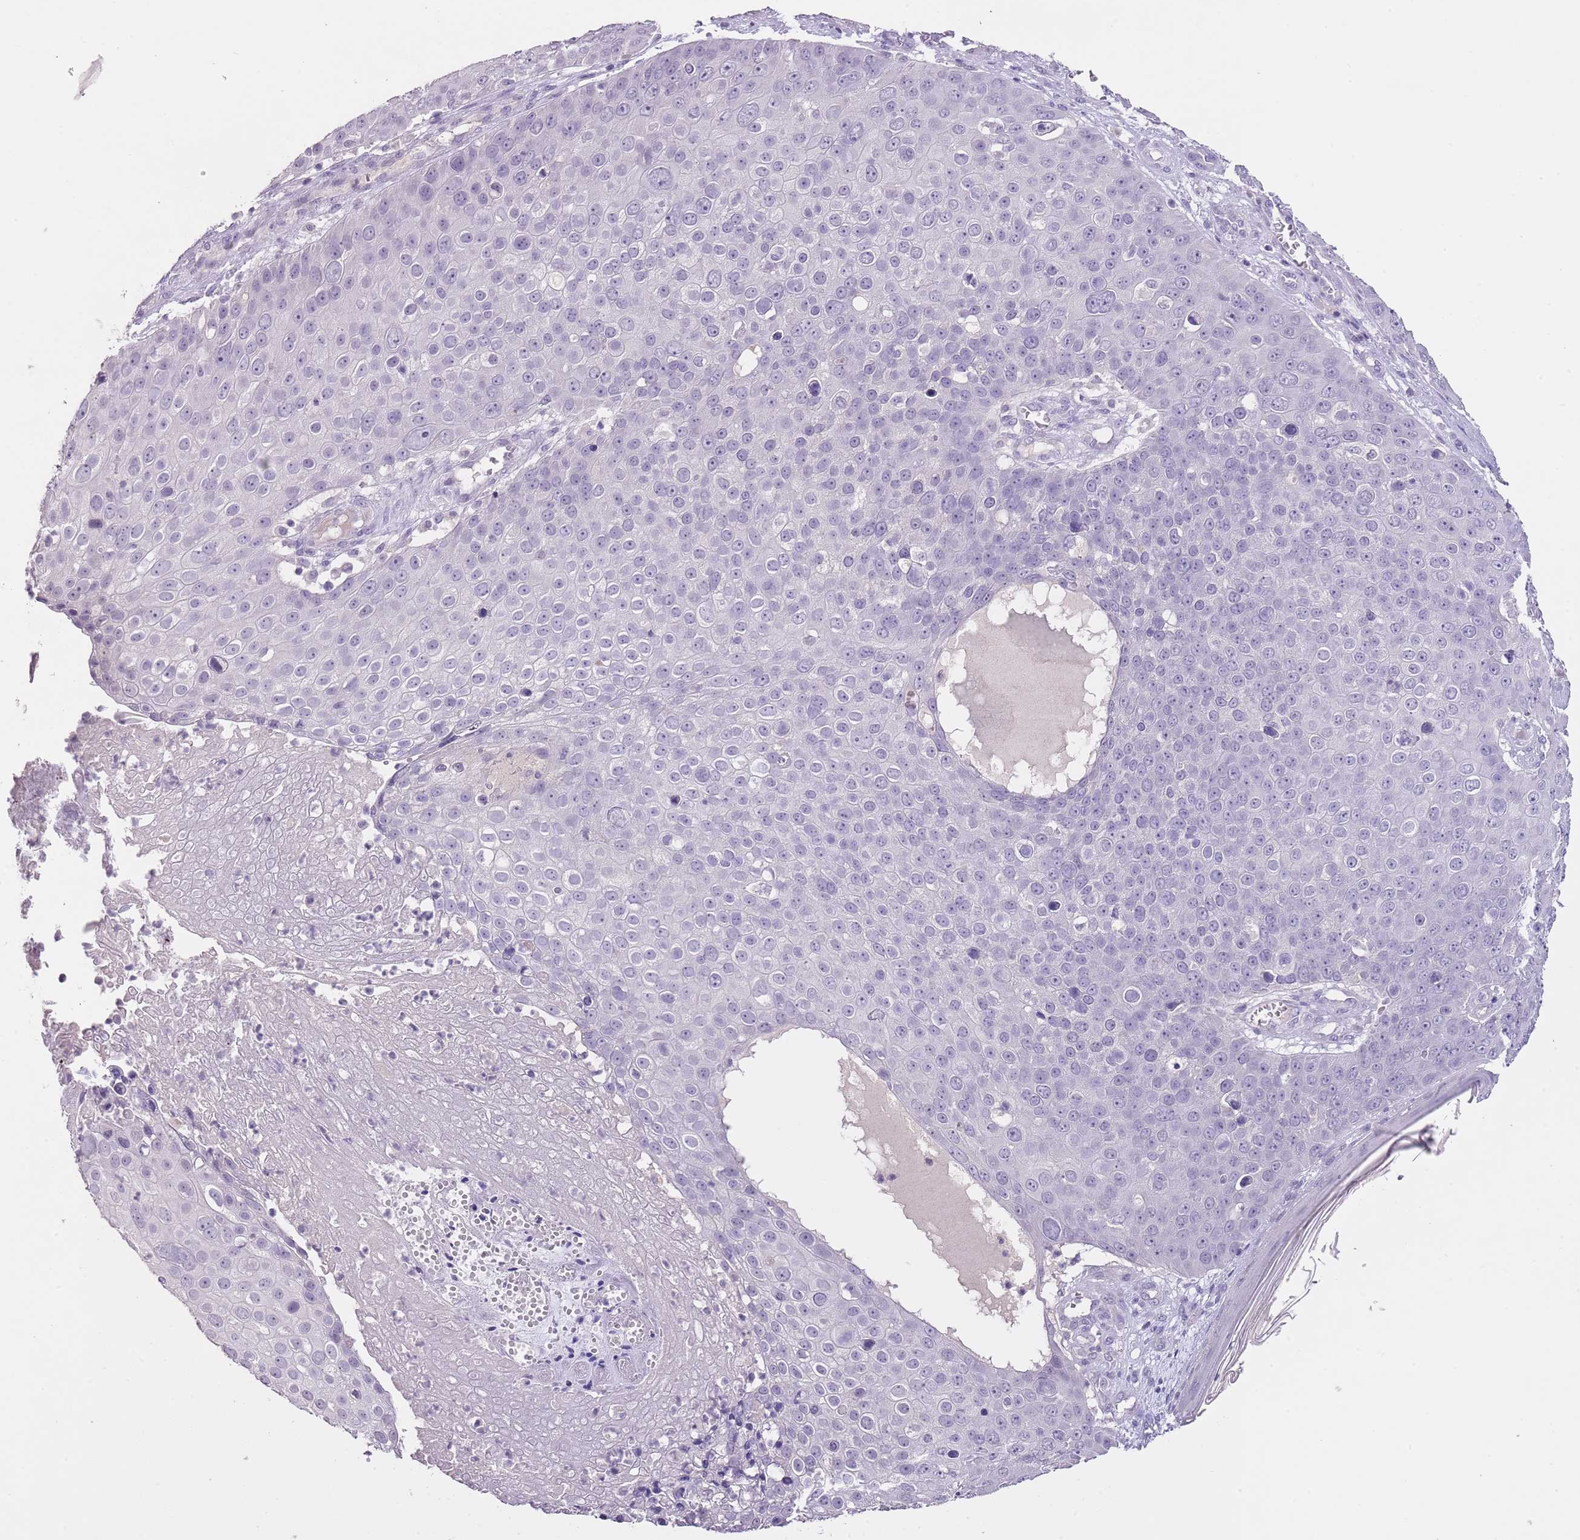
{"staining": {"intensity": "negative", "quantity": "none", "location": "none"}, "tissue": "skin cancer", "cell_type": "Tumor cells", "image_type": "cancer", "snomed": [{"axis": "morphology", "description": "Squamous cell carcinoma, NOS"}, {"axis": "topography", "description": "Skin"}], "caption": "This image is of skin squamous cell carcinoma stained with IHC to label a protein in brown with the nuclei are counter-stained blue. There is no positivity in tumor cells.", "gene": "SLC35E3", "patient": {"sex": "male", "age": 71}}